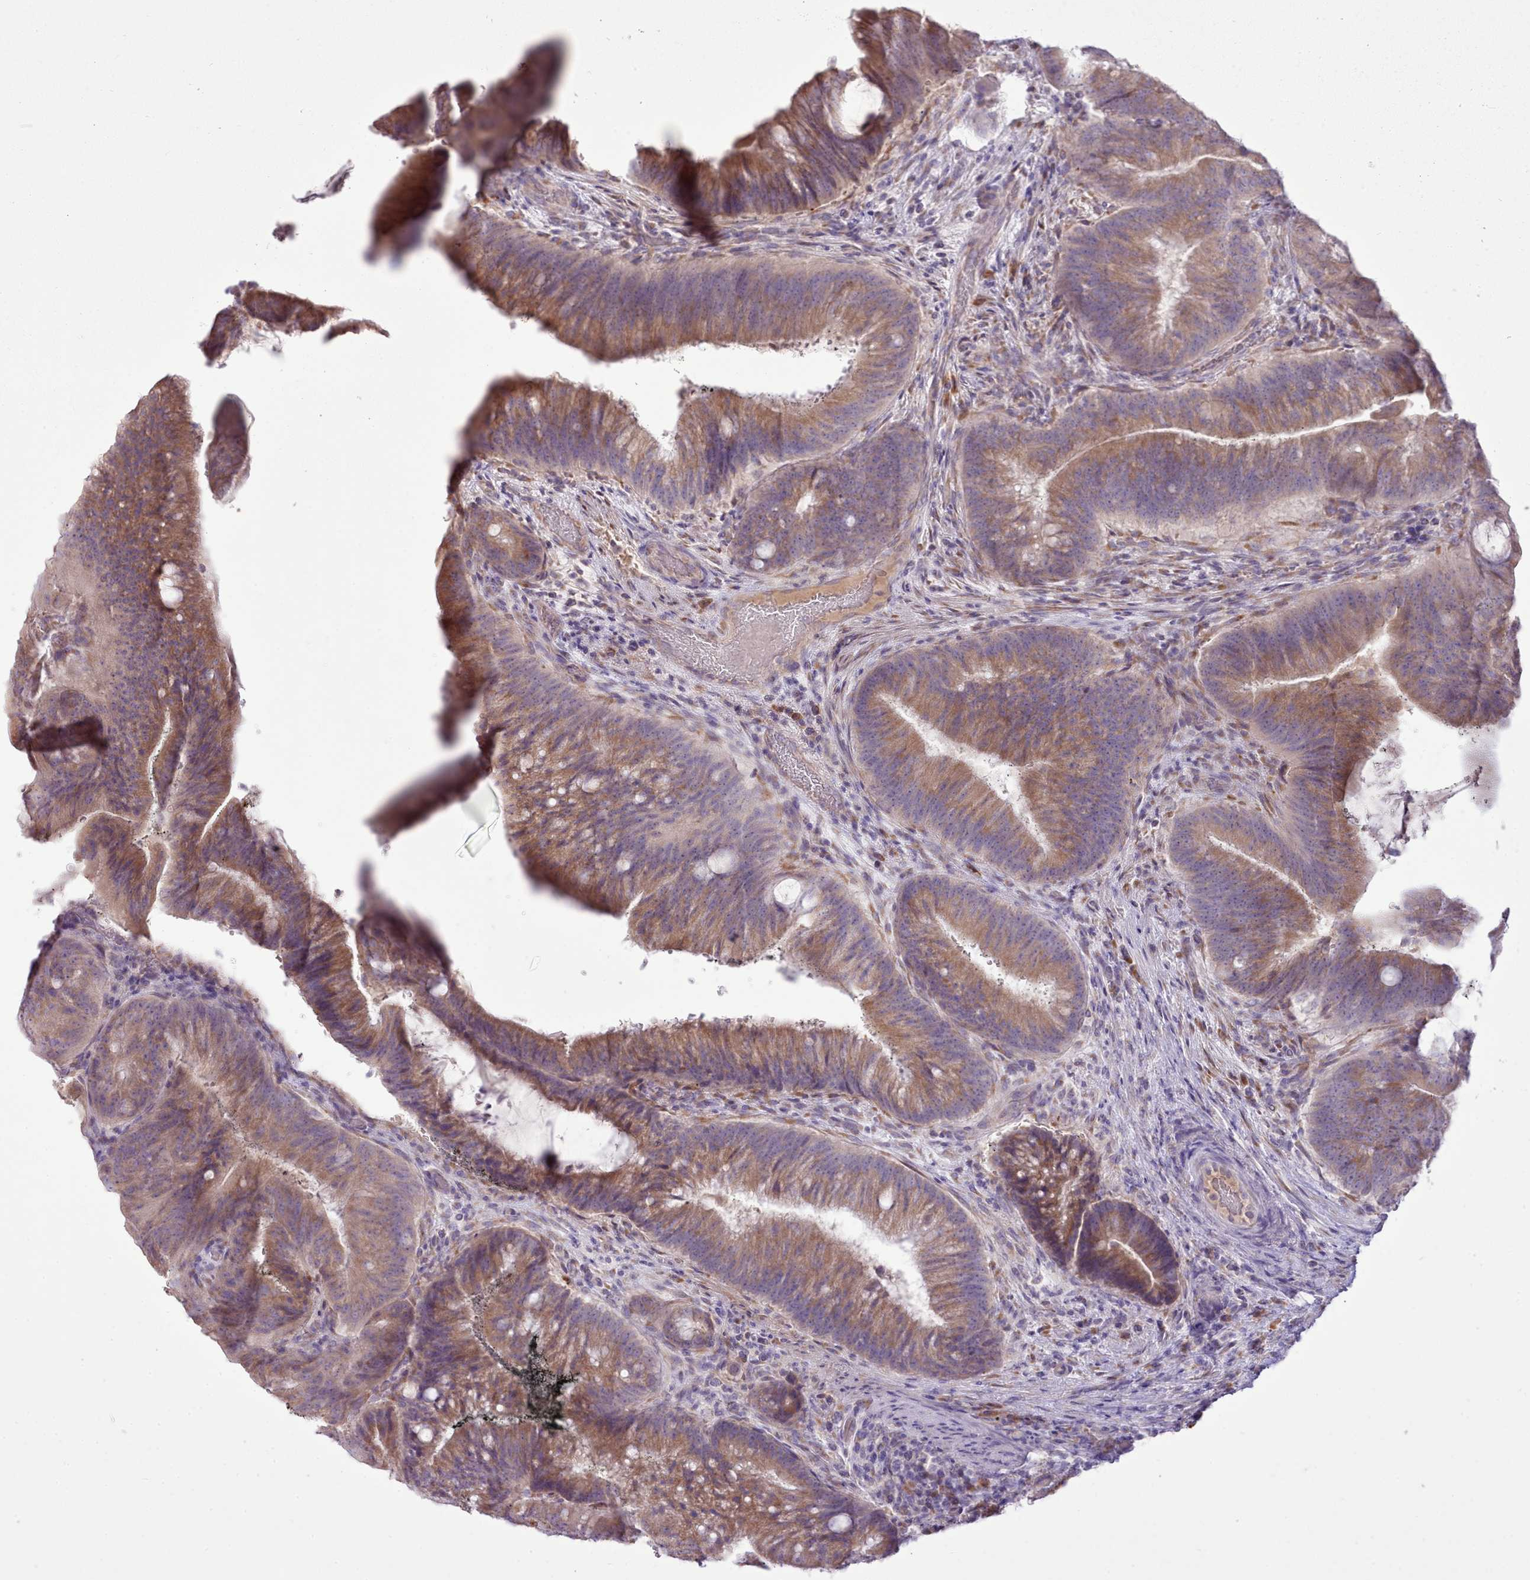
{"staining": {"intensity": "moderate", "quantity": ">75%", "location": "cytoplasmic/membranous"}, "tissue": "colorectal cancer", "cell_type": "Tumor cells", "image_type": "cancer", "snomed": [{"axis": "morphology", "description": "Adenocarcinoma, NOS"}, {"axis": "topography", "description": "Colon"}], "caption": "IHC staining of adenocarcinoma (colorectal), which exhibits medium levels of moderate cytoplasmic/membranous positivity in about >75% of tumor cells indicating moderate cytoplasmic/membranous protein expression. The staining was performed using DAB (3,3'-diaminobenzidine) (brown) for protein detection and nuclei were counterstained in hematoxylin (blue).", "gene": "CCL1", "patient": {"sex": "female", "age": 43}}